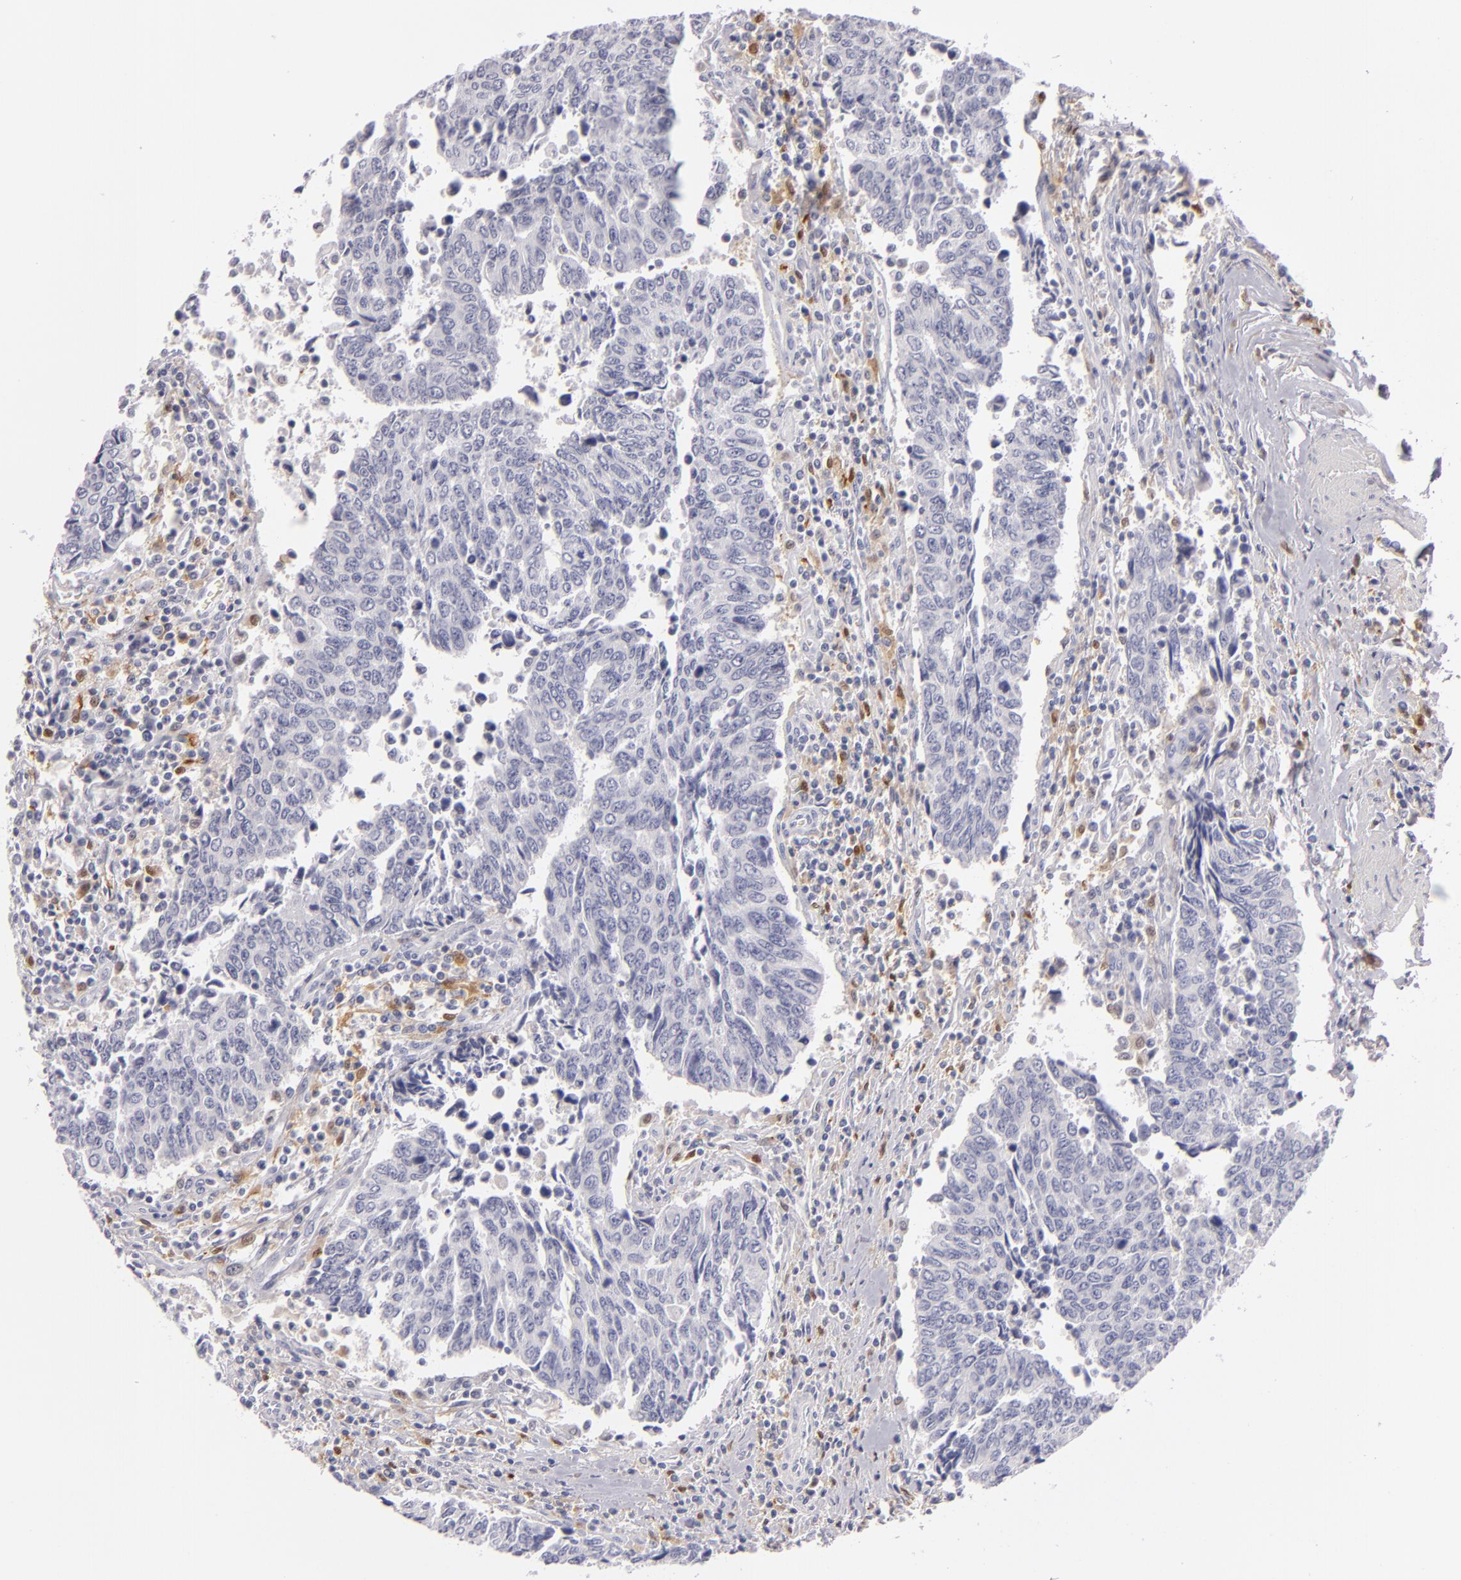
{"staining": {"intensity": "negative", "quantity": "none", "location": "none"}, "tissue": "urothelial cancer", "cell_type": "Tumor cells", "image_type": "cancer", "snomed": [{"axis": "morphology", "description": "Urothelial carcinoma, High grade"}, {"axis": "topography", "description": "Urinary bladder"}], "caption": "Immunohistochemistry histopathology image of neoplastic tissue: high-grade urothelial carcinoma stained with DAB (3,3'-diaminobenzidine) exhibits no significant protein positivity in tumor cells.", "gene": "F13A1", "patient": {"sex": "male", "age": 86}}